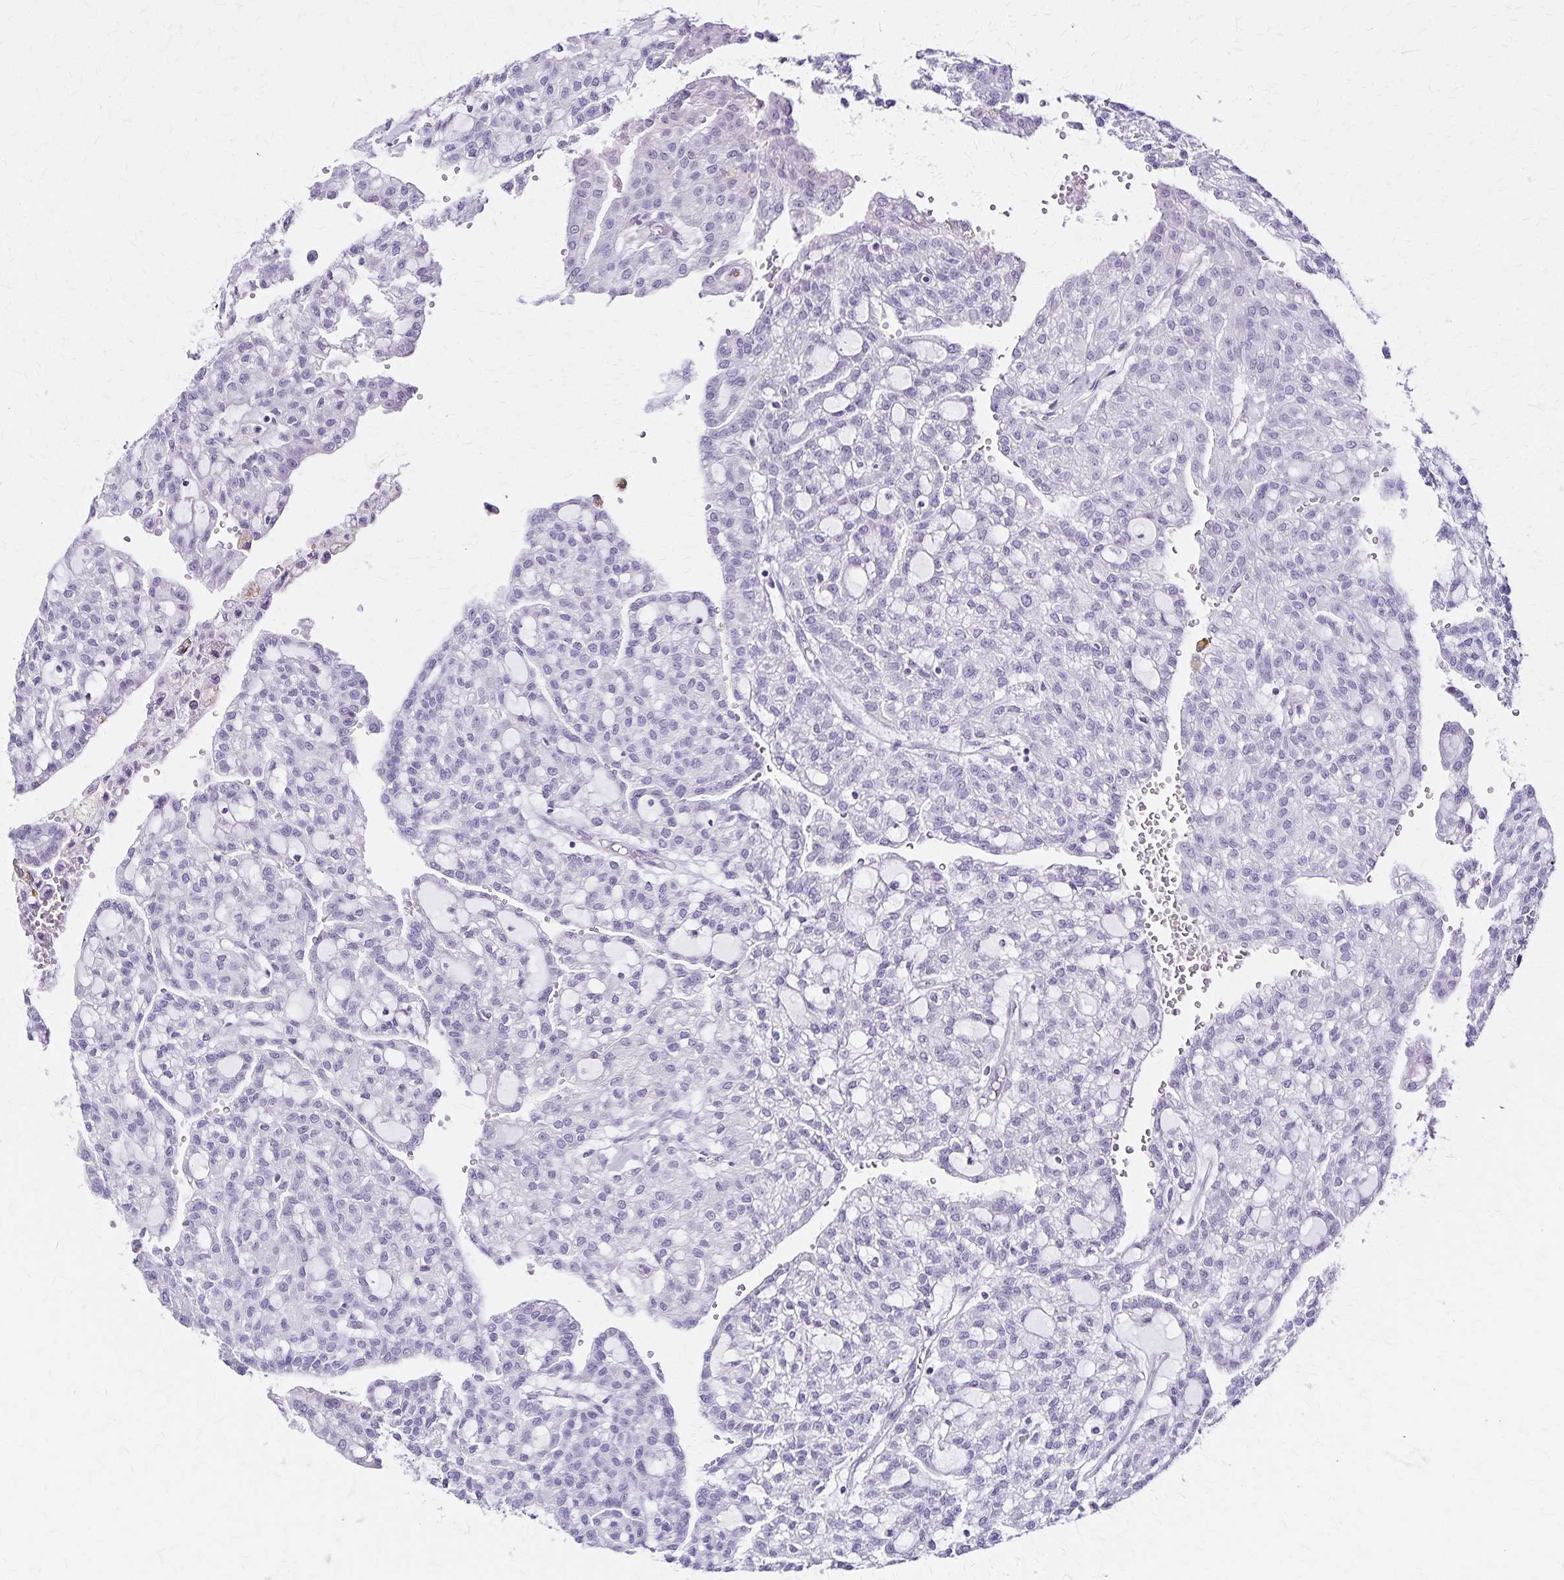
{"staining": {"intensity": "negative", "quantity": "none", "location": "none"}, "tissue": "renal cancer", "cell_type": "Tumor cells", "image_type": "cancer", "snomed": [{"axis": "morphology", "description": "Adenocarcinoma, NOS"}, {"axis": "topography", "description": "Kidney"}], "caption": "Adenocarcinoma (renal) was stained to show a protein in brown. There is no significant expression in tumor cells.", "gene": "KRT2", "patient": {"sex": "male", "age": 63}}